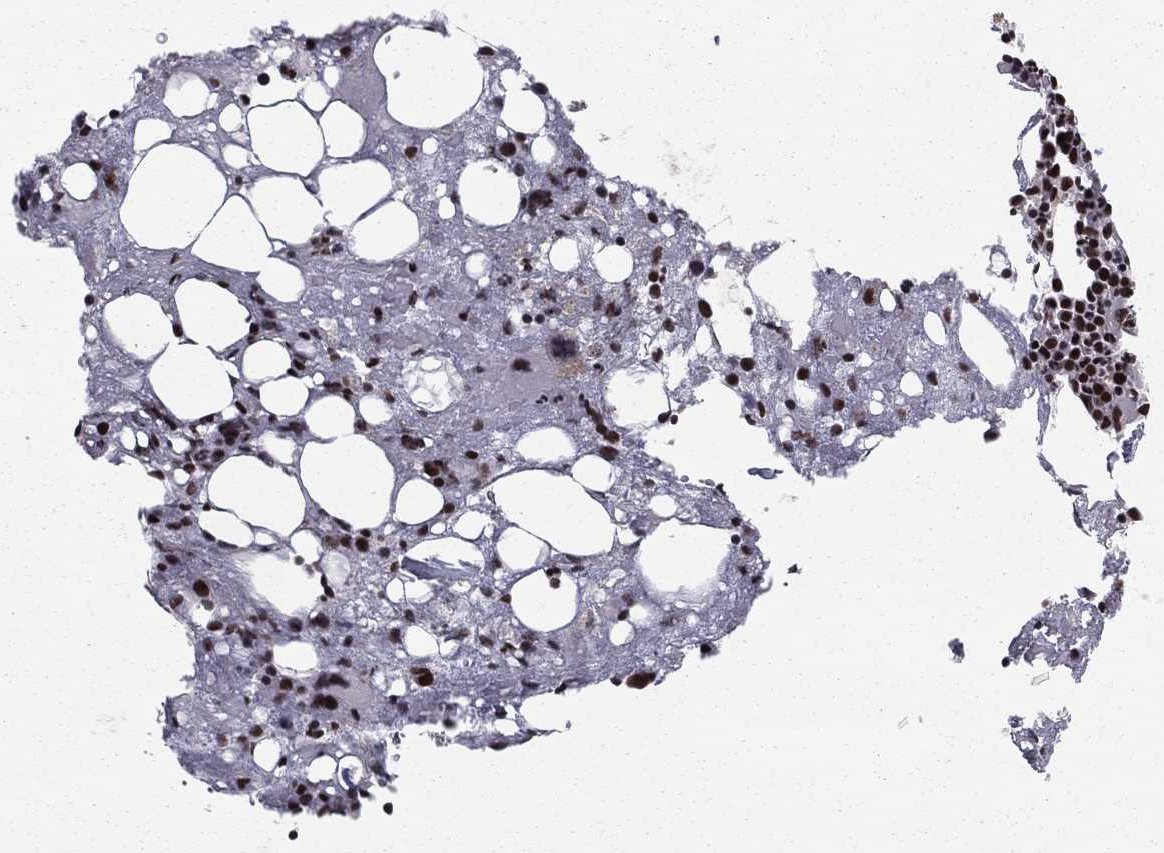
{"staining": {"intensity": "strong", "quantity": ">75%", "location": "nuclear"}, "tissue": "bone marrow", "cell_type": "Hematopoietic cells", "image_type": "normal", "snomed": [{"axis": "morphology", "description": "Normal tissue, NOS"}, {"axis": "topography", "description": "Bone marrow"}], "caption": "Protein staining of unremarkable bone marrow reveals strong nuclear staining in approximately >75% of hematopoietic cells. Nuclei are stained in blue.", "gene": "NFYB", "patient": {"sex": "female", "age": 54}}